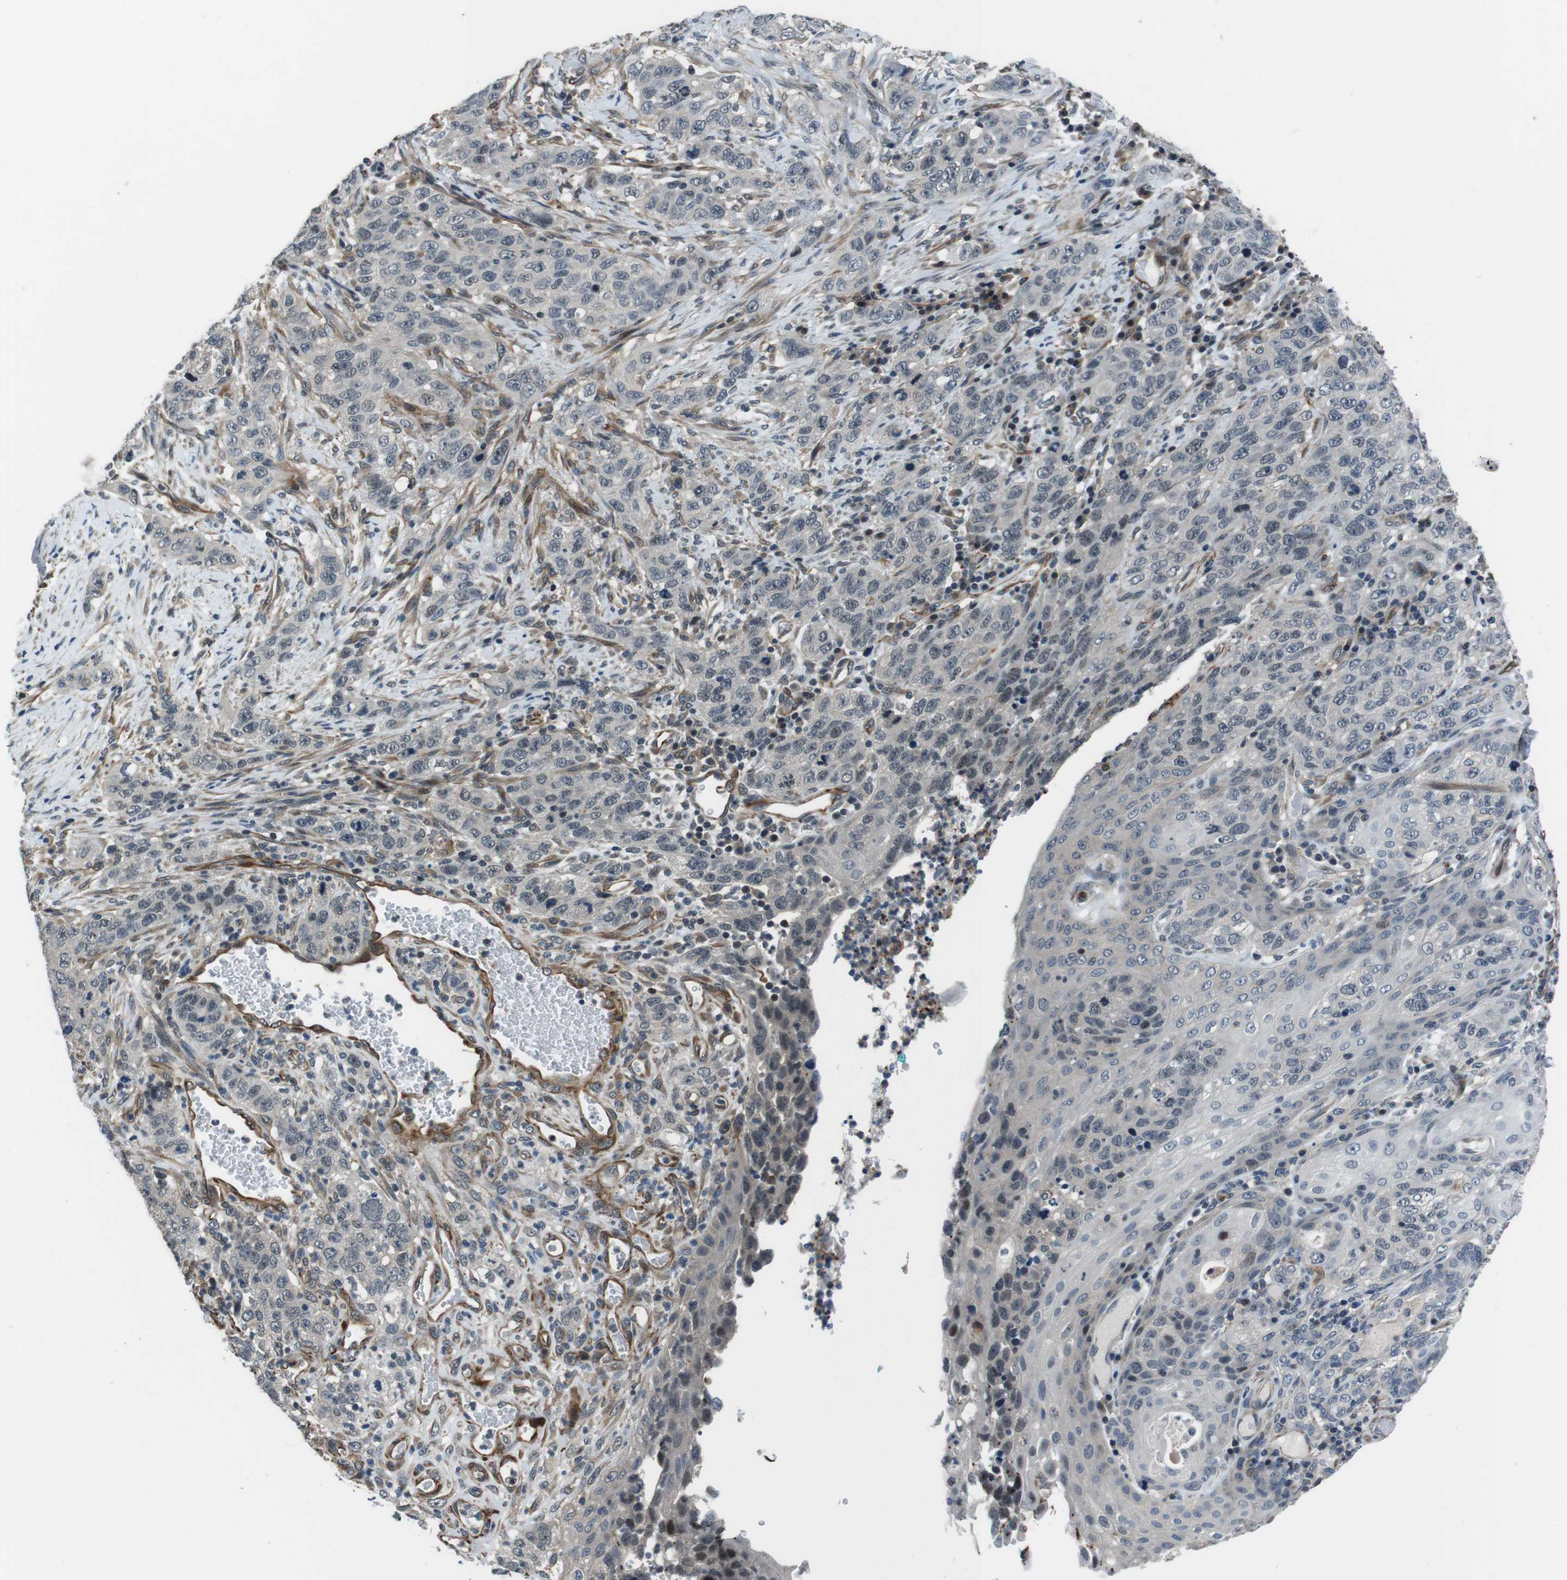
{"staining": {"intensity": "negative", "quantity": "none", "location": "none"}, "tissue": "stomach cancer", "cell_type": "Tumor cells", "image_type": "cancer", "snomed": [{"axis": "morphology", "description": "Adenocarcinoma, NOS"}, {"axis": "topography", "description": "Stomach"}], "caption": "Immunohistochemistry photomicrograph of stomach cancer stained for a protein (brown), which reveals no positivity in tumor cells.", "gene": "LRRC49", "patient": {"sex": "male", "age": 48}}